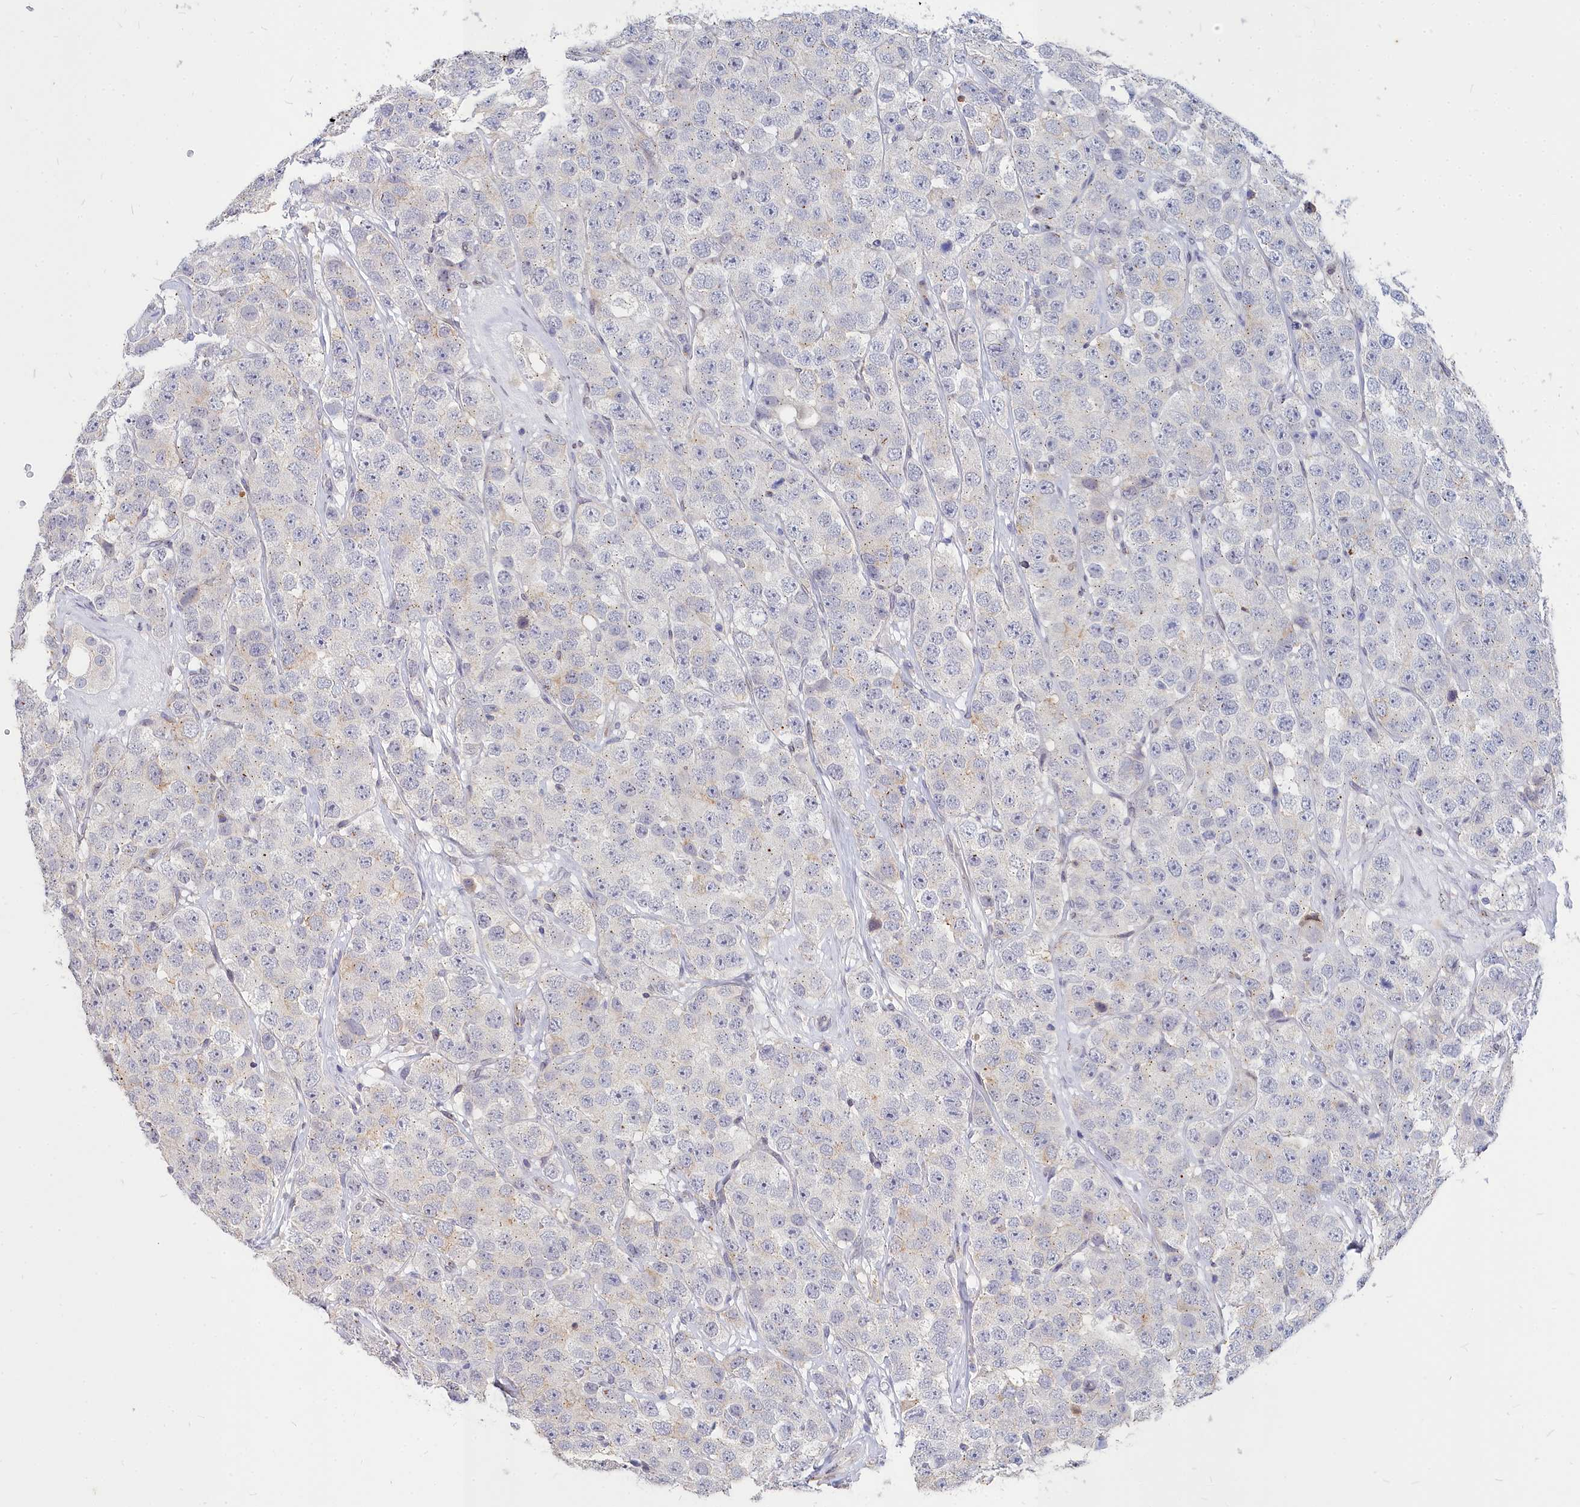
{"staining": {"intensity": "negative", "quantity": "none", "location": "none"}, "tissue": "testis cancer", "cell_type": "Tumor cells", "image_type": "cancer", "snomed": [{"axis": "morphology", "description": "Seminoma, NOS"}, {"axis": "topography", "description": "Testis"}], "caption": "Testis seminoma was stained to show a protein in brown. There is no significant expression in tumor cells.", "gene": "NOXA1", "patient": {"sex": "male", "age": 28}}